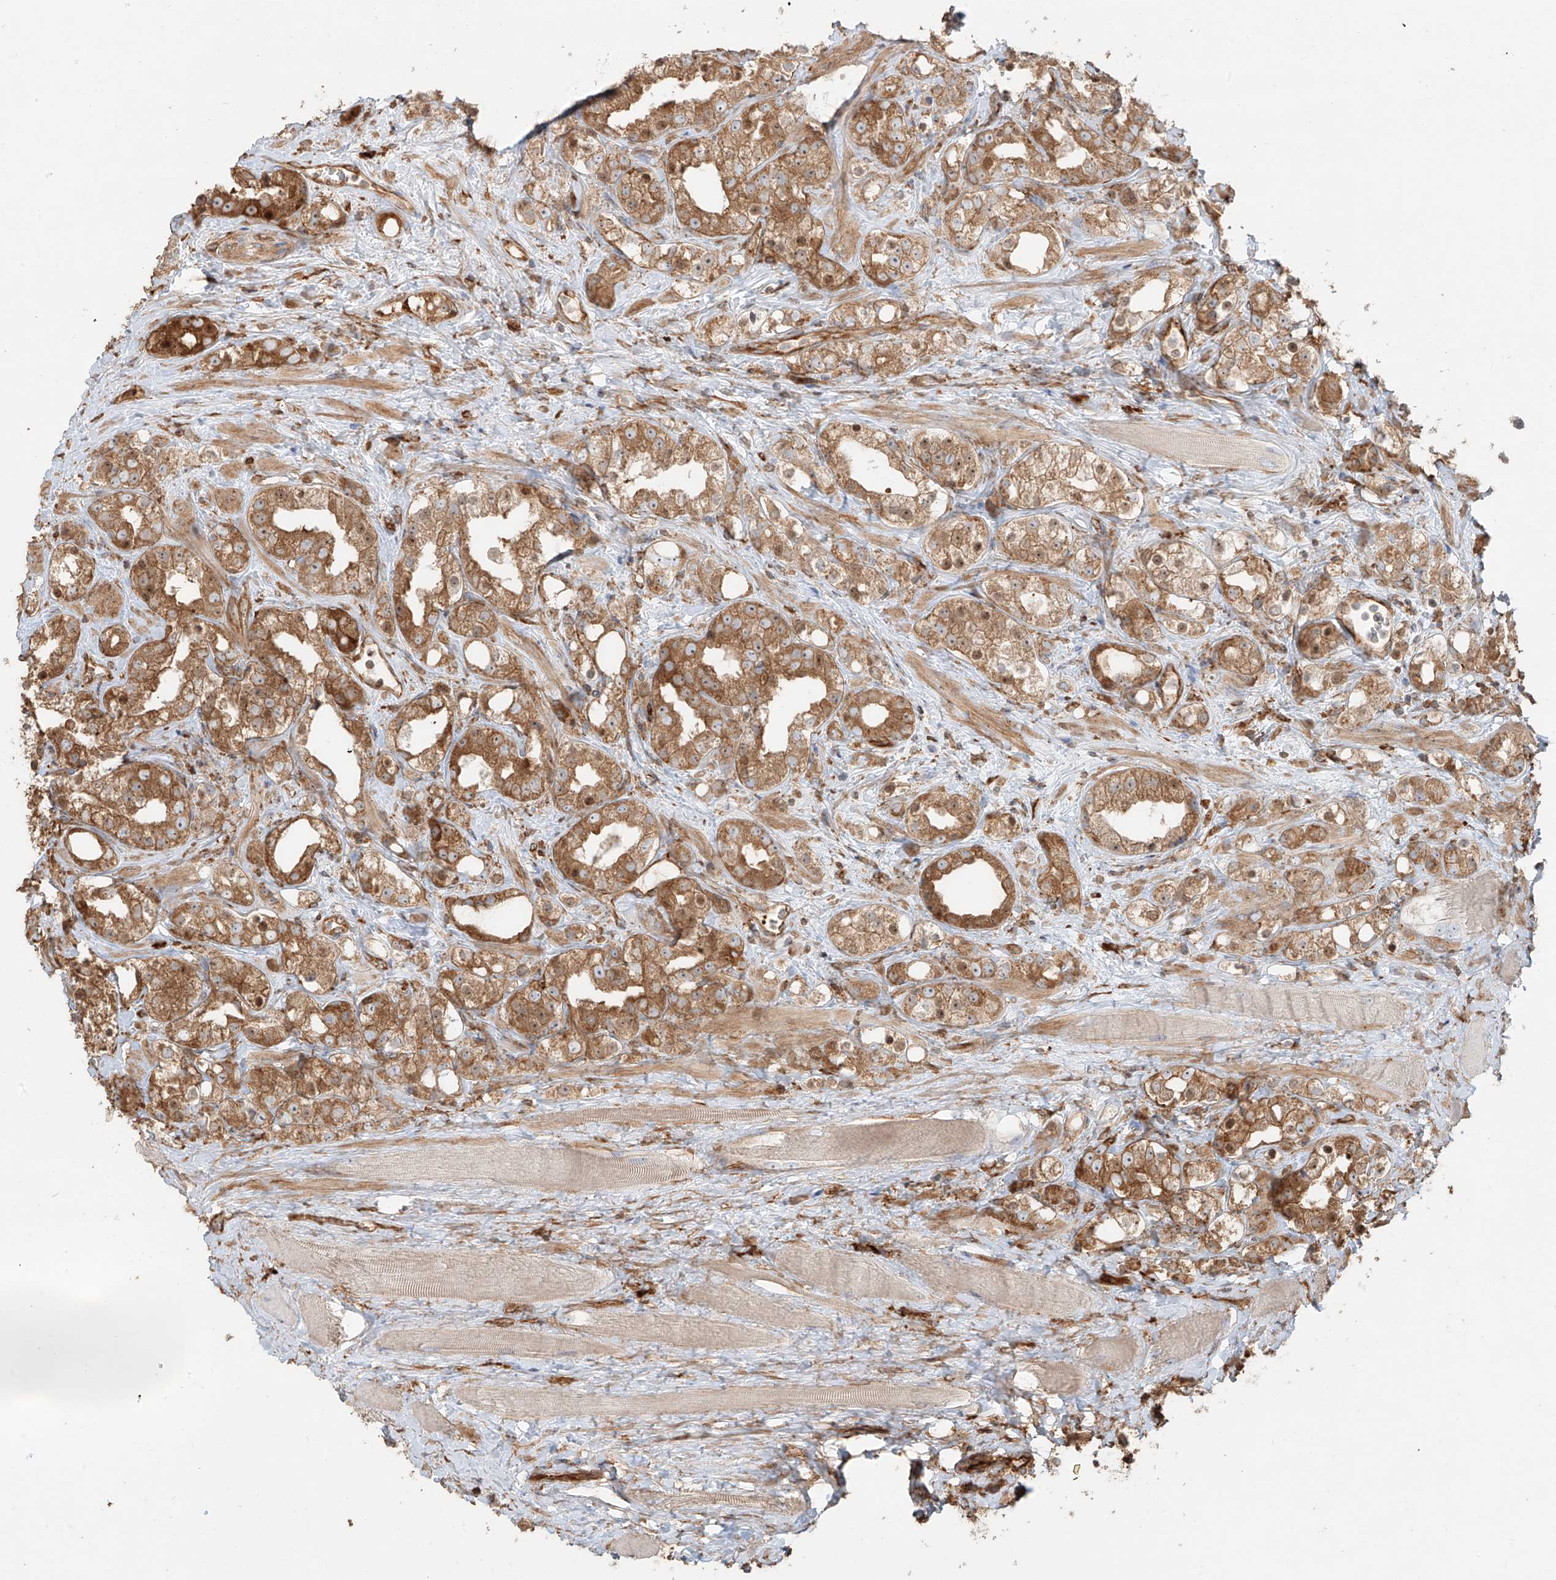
{"staining": {"intensity": "moderate", "quantity": ">75%", "location": "cytoplasmic/membranous,nuclear"}, "tissue": "prostate cancer", "cell_type": "Tumor cells", "image_type": "cancer", "snomed": [{"axis": "morphology", "description": "Adenocarcinoma, NOS"}, {"axis": "topography", "description": "Prostate"}], "caption": "Immunohistochemical staining of prostate adenocarcinoma reveals medium levels of moderate cytoplasmic/membranous and nuclear protein expression in approximately >75% of tumor cells. The staining is performed using DAB (3,3'-diaminobenzidine) brown chromogen to label protein expression. The nuclei are counter-stained blue using hematoxylin.", "gene": "SNX9", "patient": {"sex": "male", "age": 79}}